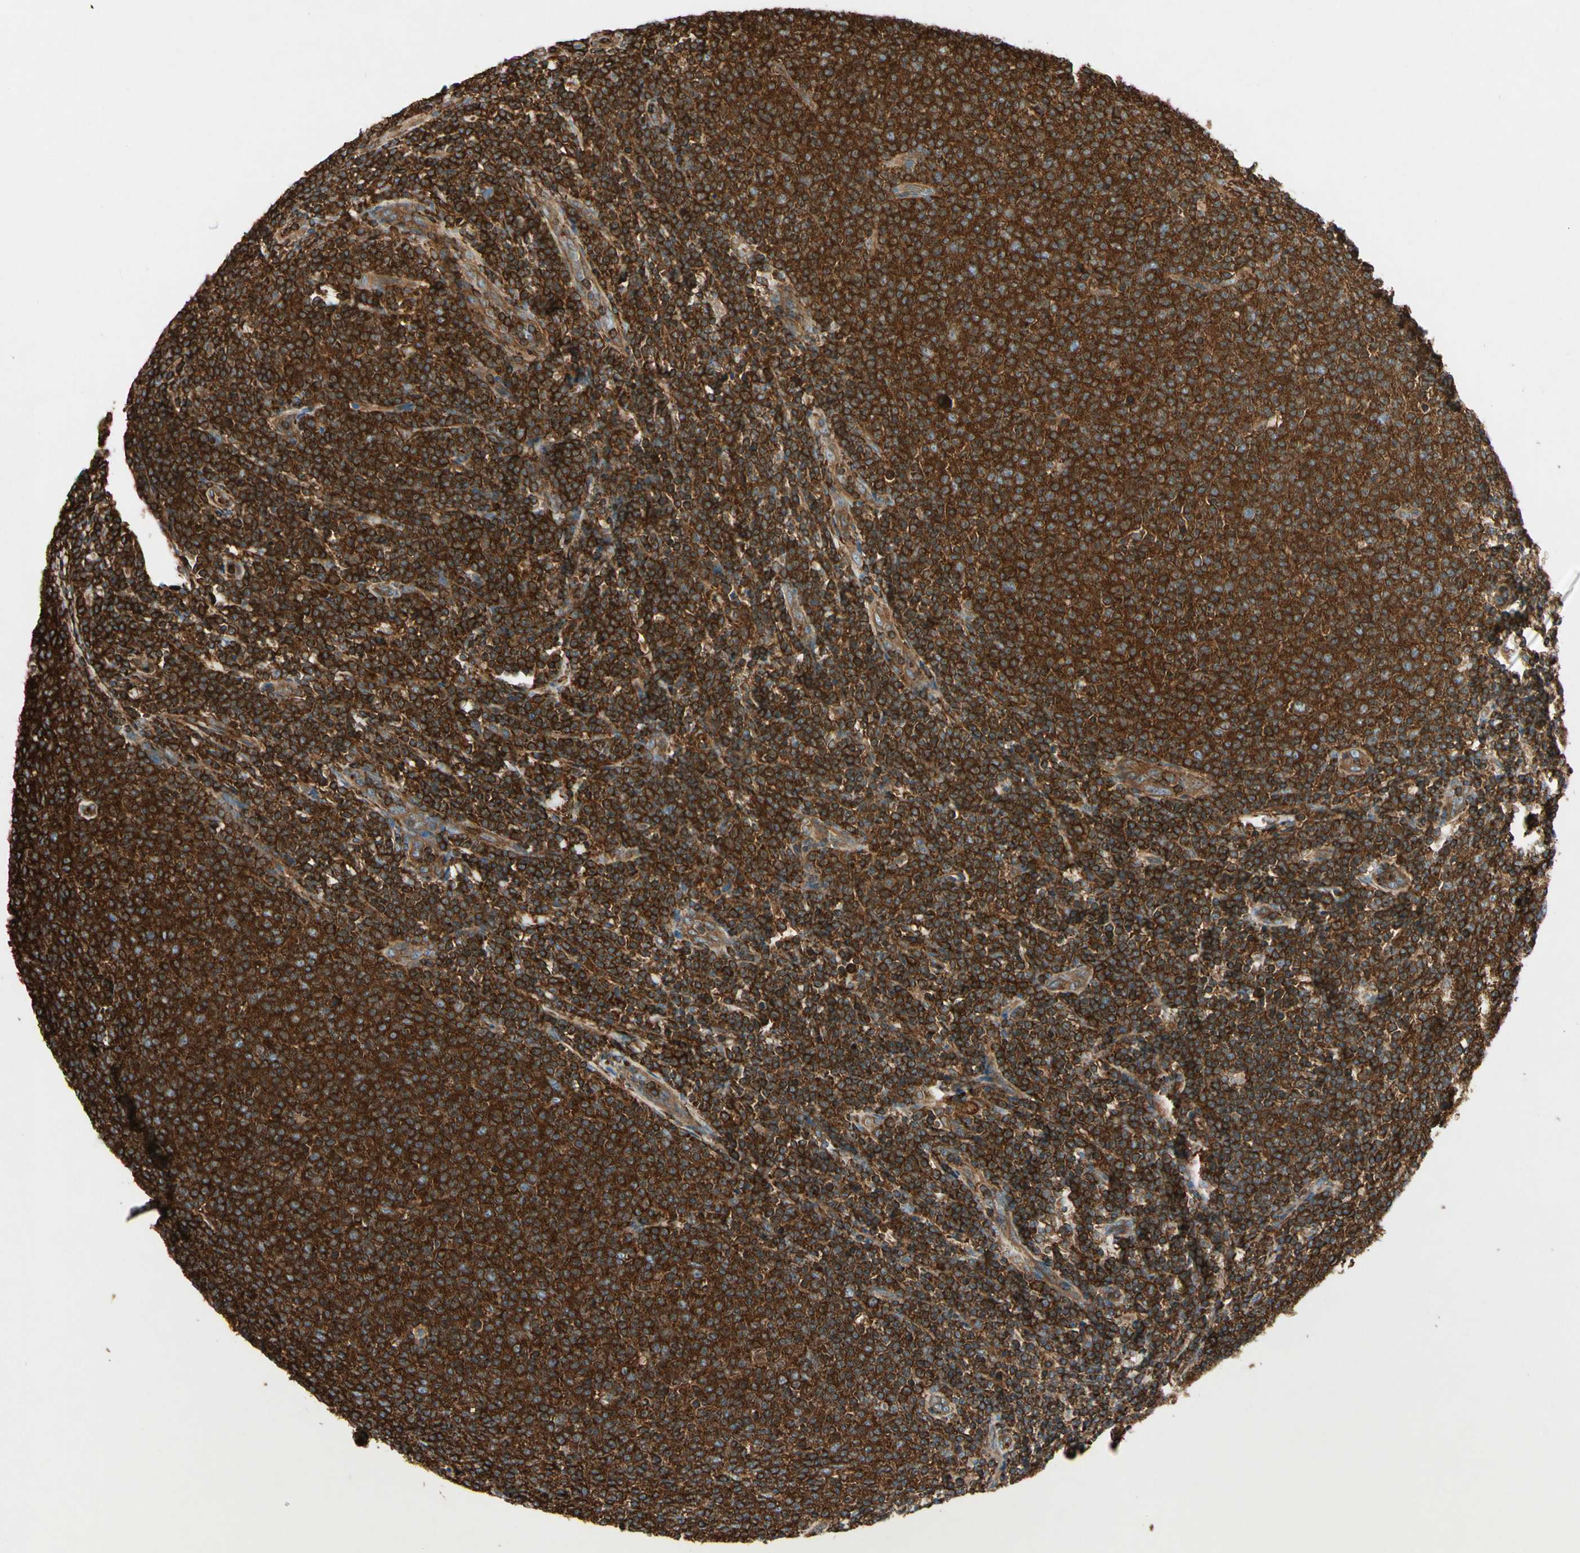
{"staining": {"intensity": "strong", "quantity": ">75%", "location": "cytoplasmic/membranous"}, "tissue": "lymphoma", "cell_type": "Tumor cells", "image_type": "cancer", "snomed": [{"axis": "morphology", "description": "Malignant lymphoma, non-Hodgkin's type, Low grade"}, {"axis": "topography", "description": "Lymph node"}], "caption": "Protein analysis of lymphoma tissue reveals strong cytoplasmic/membranous positivity in about >75% of tumor cells. The protein is shown in brown color, while the nuclei are stained blue.", "gene": "ARPC2", "patient": {"sex": "male", "age": 66}}